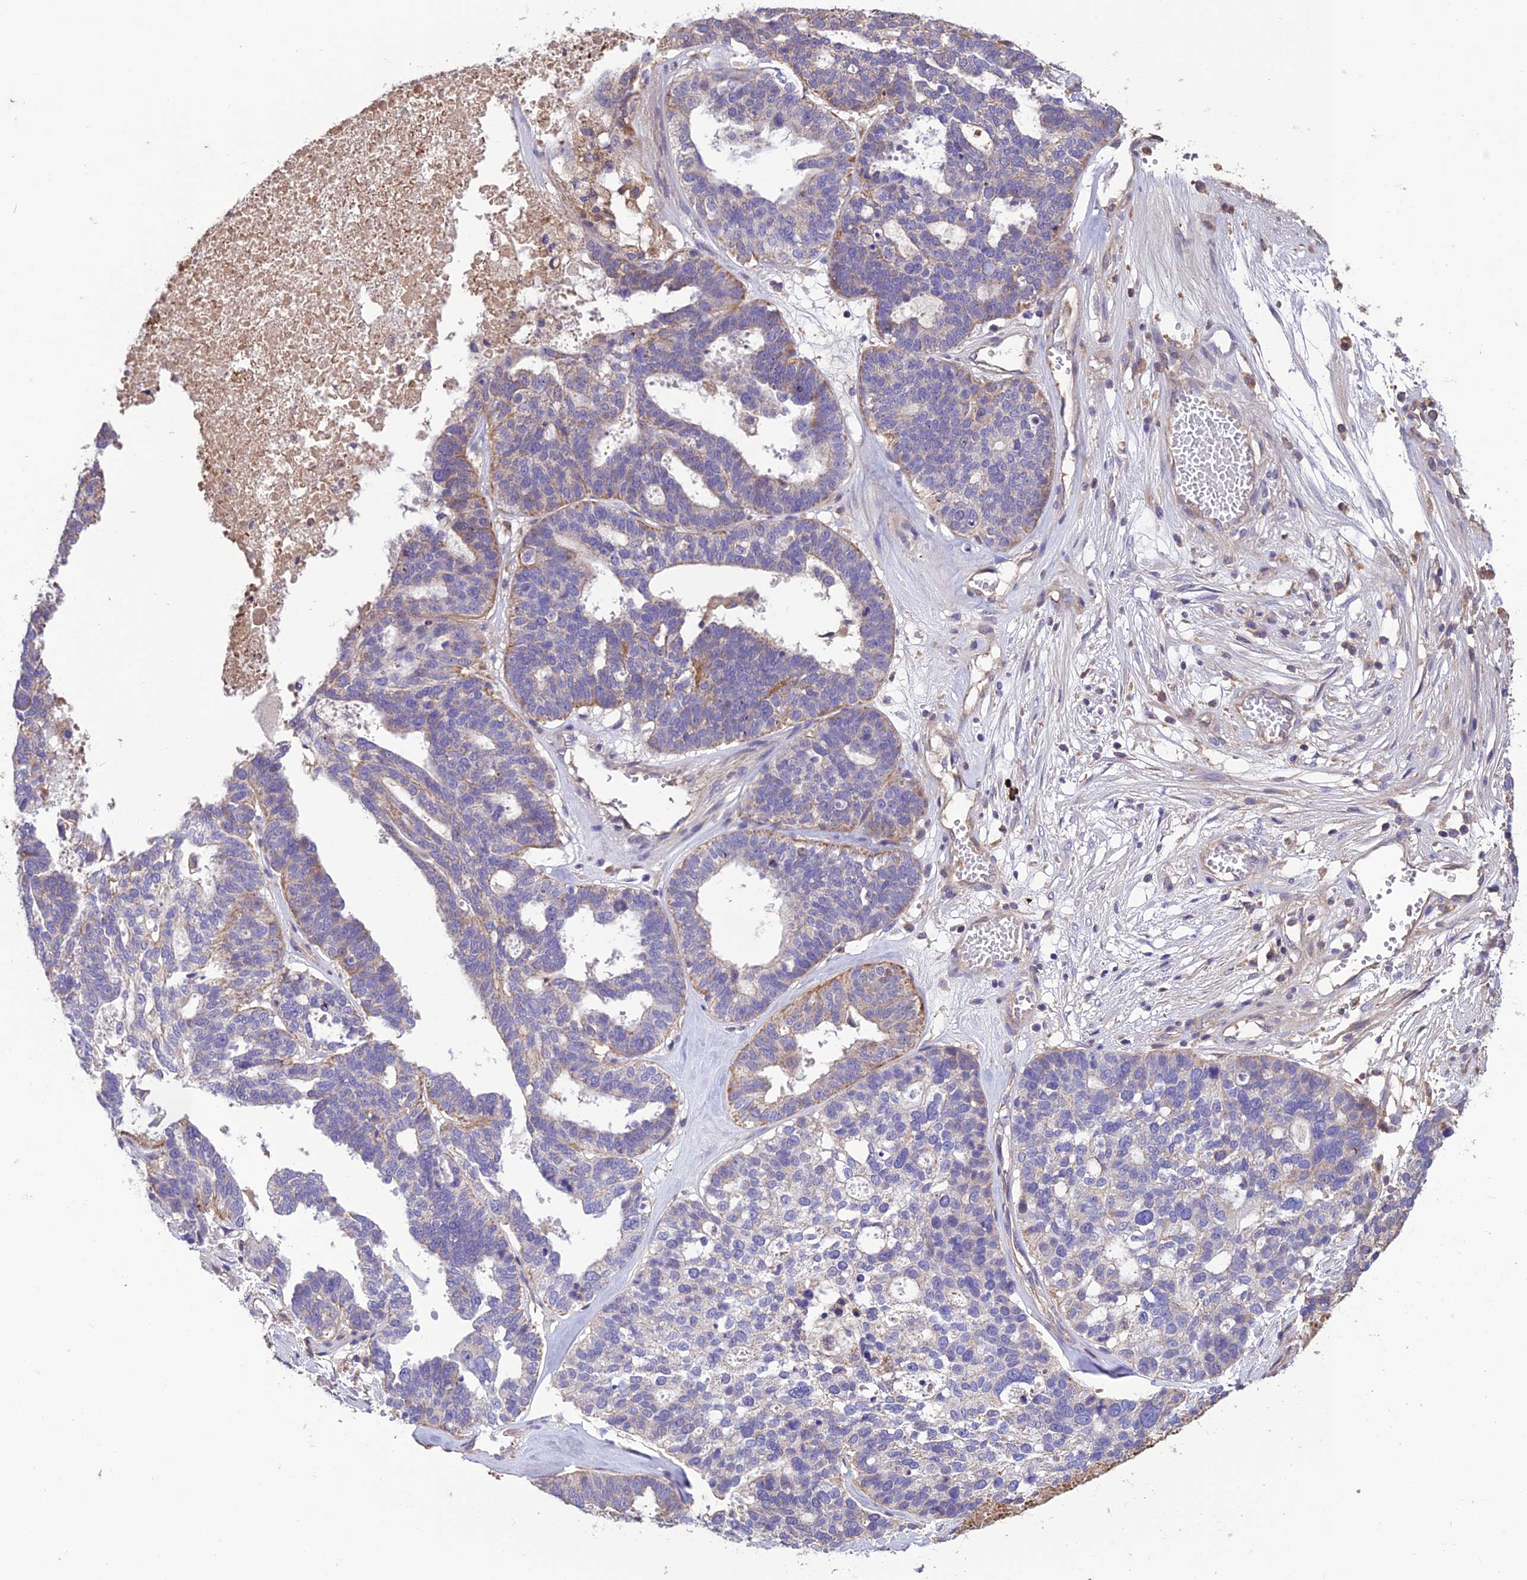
{"staining": {"intensity": "moderate", "quantity": "<25%", "location": "cytoplasmic/membranous"}, "tissue": "ovarian cancer", "cell_type": "Tumor cells", "image_type": "cancer", "snomed": [{"axis": "morphology", "description": "Cystadenocarcinoma, serous, NOS"}, {"axis": "topography", "description": "Ovary"}], "caption": "Moderate cytoplasmic/membranous staining is identified in about <25% of tumor cells in ovarian cancer (serous cystadenocarcinoma).", "gene": "MIOS", "patient": {"sex": "female", "age": 59}}